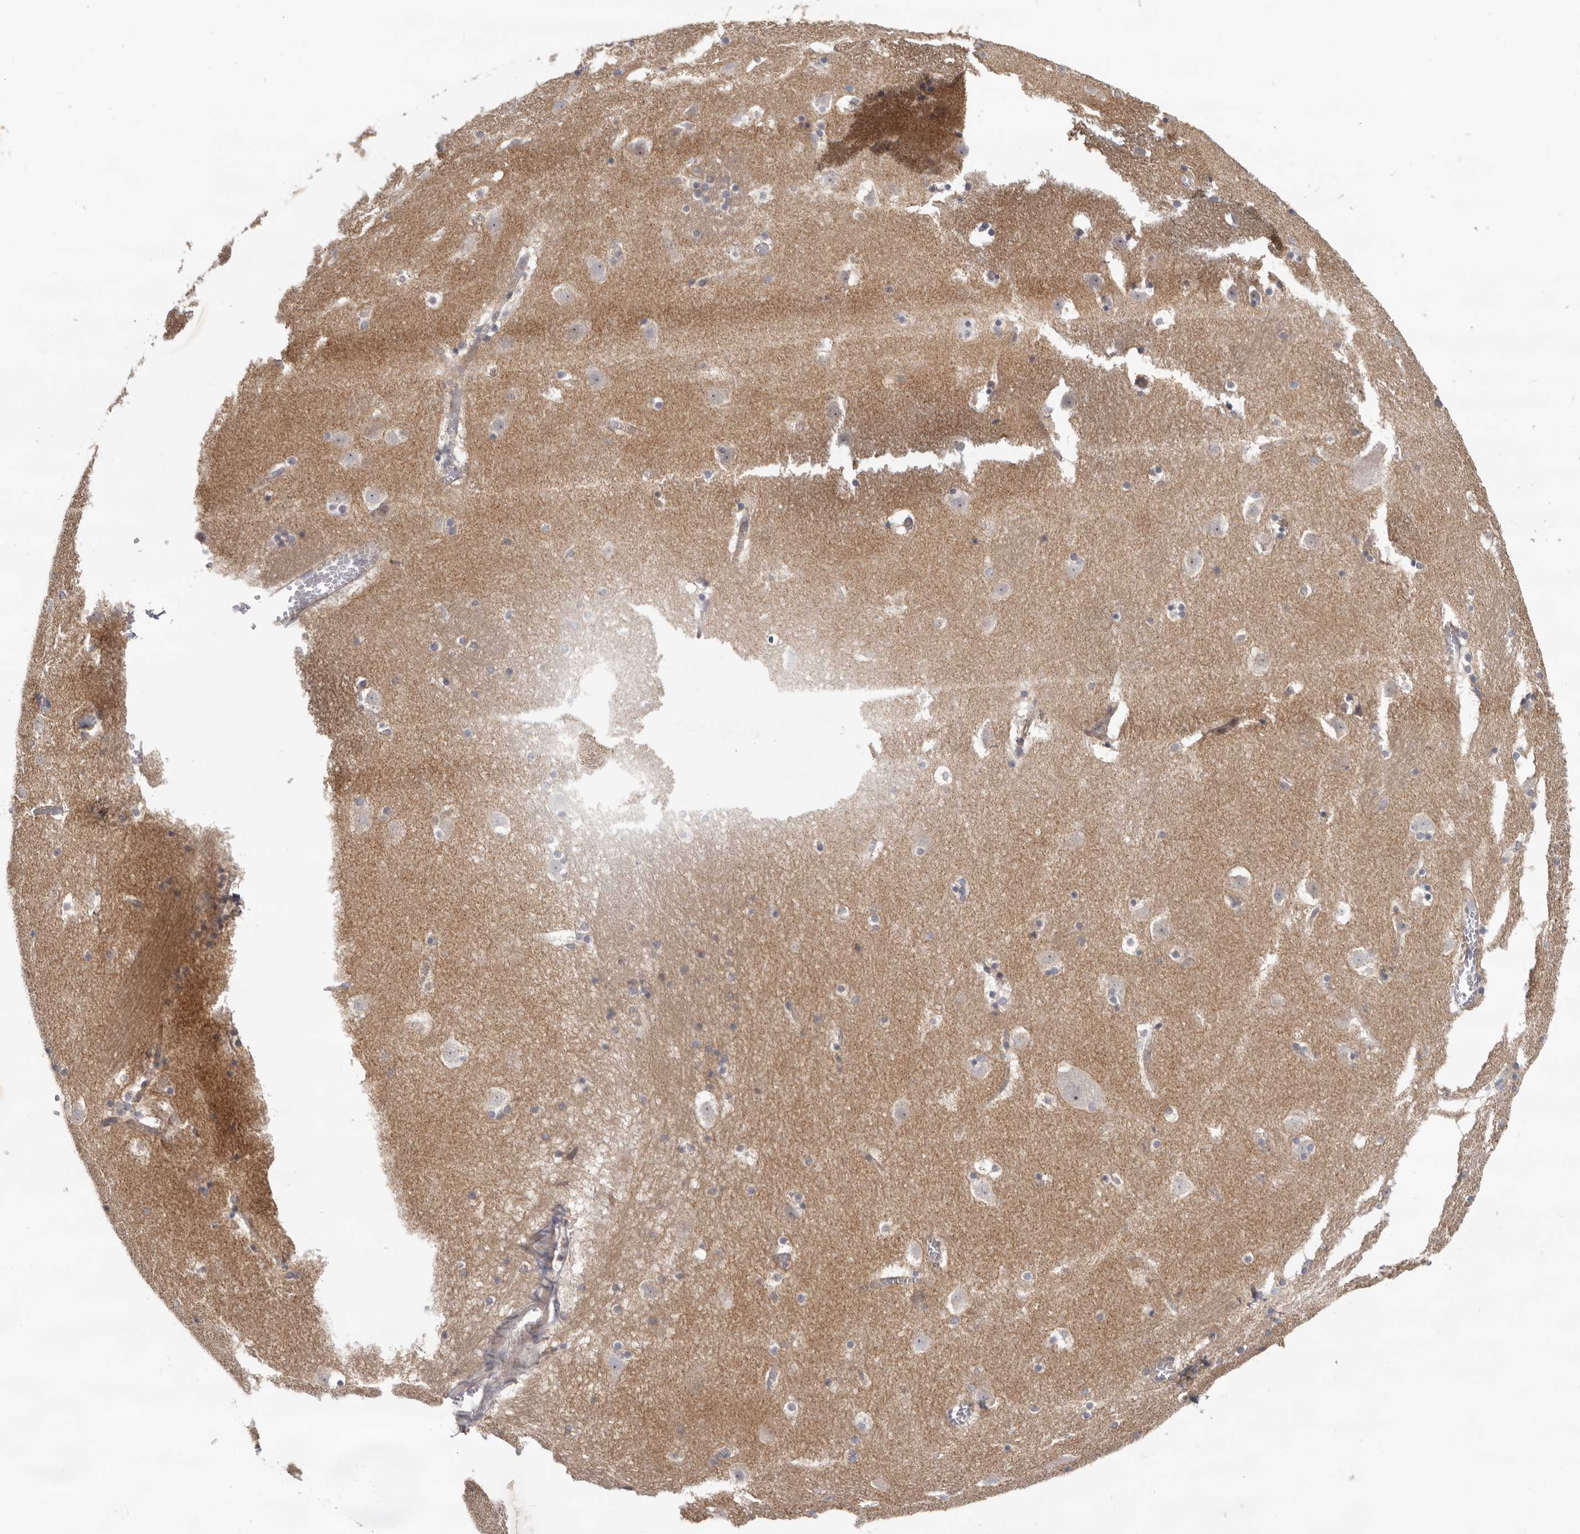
{"staining": {"intensity": "weak", "quantity": "<25%", "location": "cytoplasmic/membranous"}, "tissue": "caudate", "cell_type": "Glial cells", "image_type": "normal", "snomed": [{"axis": "morphology", "description": "Normal tissue, NOS"}, {"axis": "topography", "description": "Lateral ventricle wall"}], "caption": "Image shows no significant protein positivity in glial cells of unremarkable caudate. (Brightfield microscopy of DAB immunohistochemistry at high magnification).", "gene": "HINT3", "patient": {"sex": "male", "age": 45}}